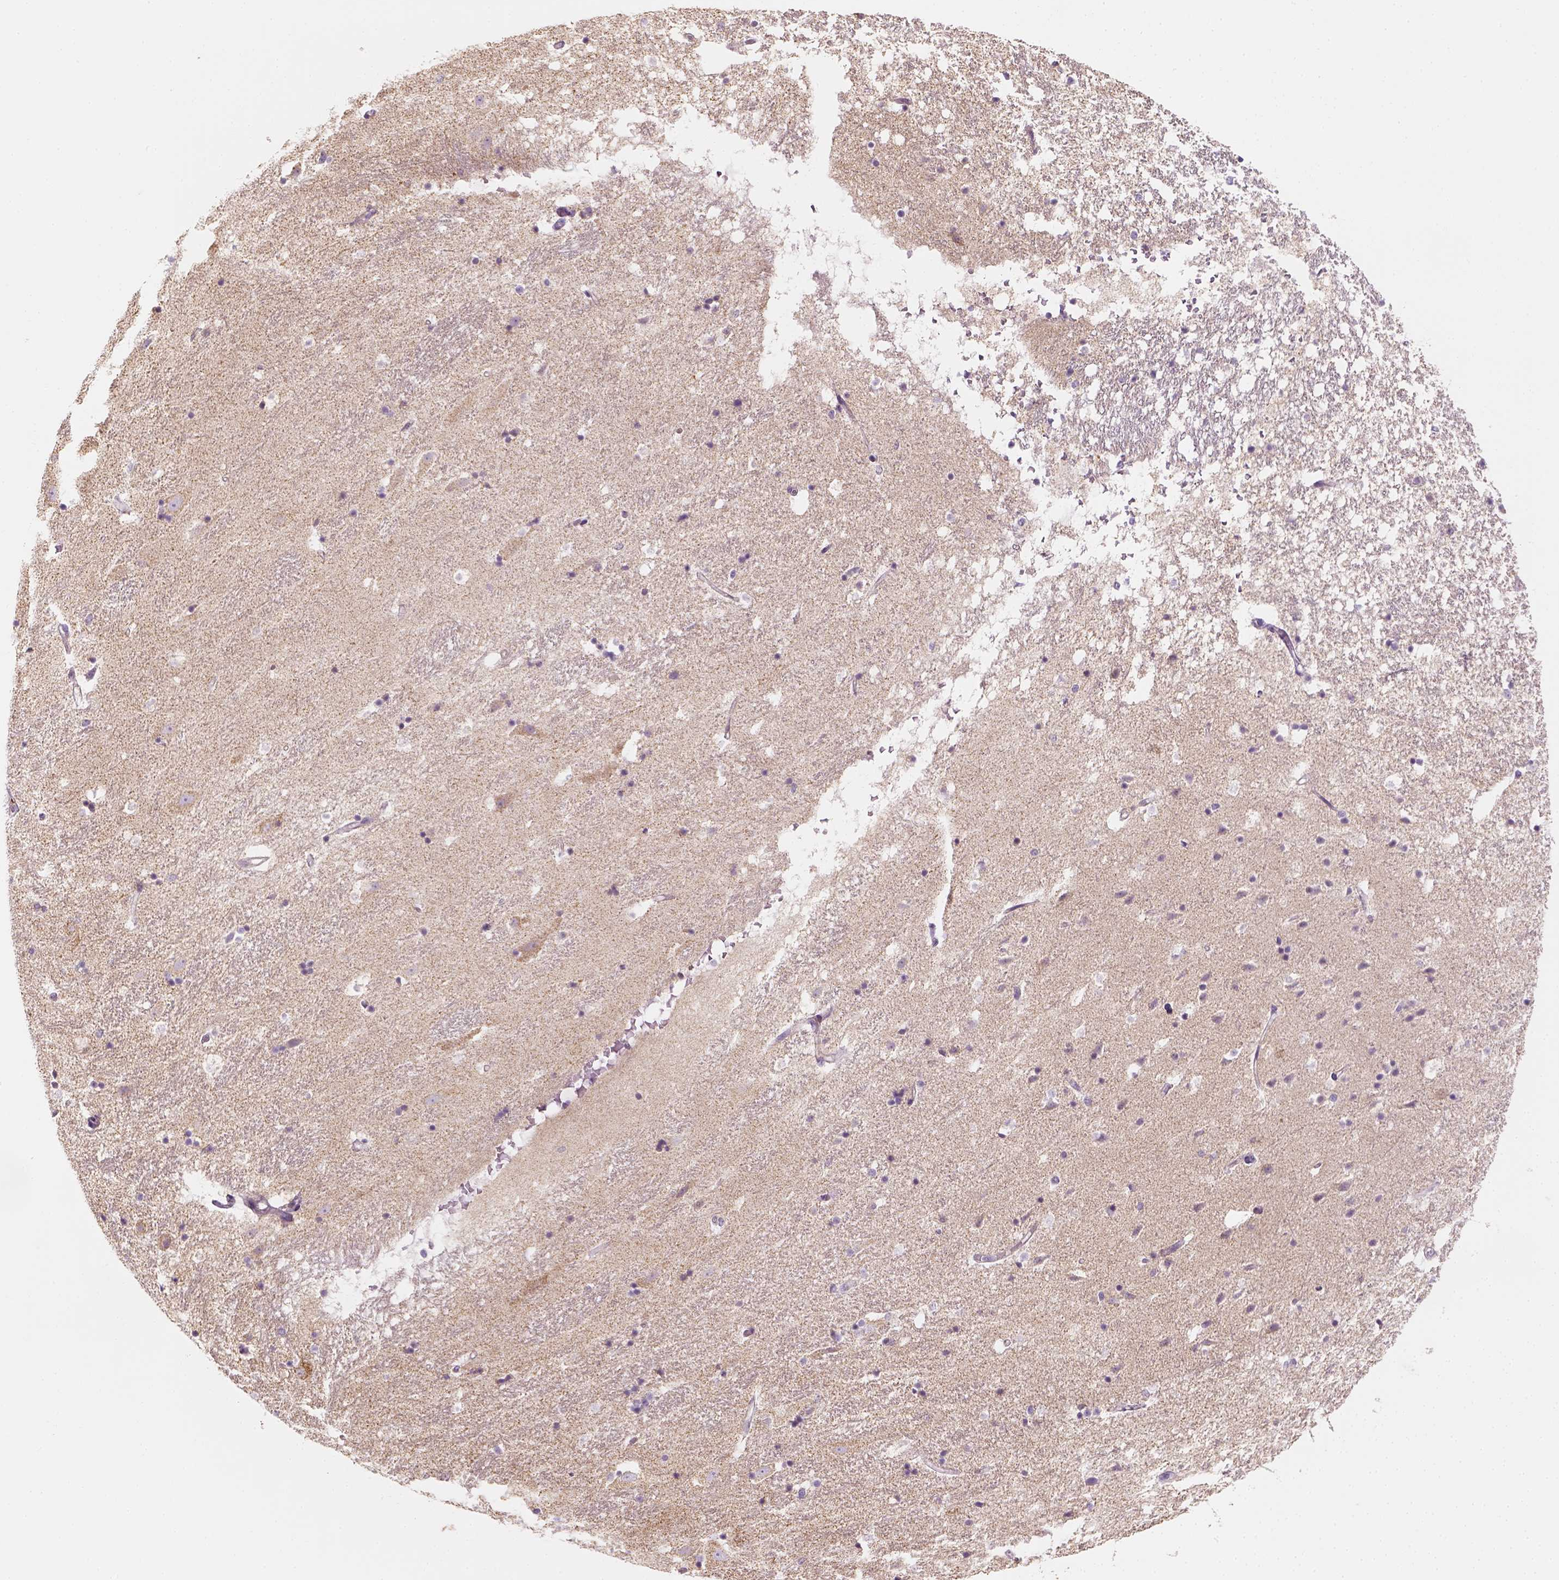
{"staining": {"intensity": "negative", "quantity": "none", "location": "none"}, "tissue": "hippocampus", "cell_type": "Glial cells", "image_type": "normal", "snomed": [{"axis": "morphology", "description": "Normal tissue, NOS"}, {"axis": "topography", "description": "Hippocampus"}], "caption": "The histopathology image reveals no staining of glial cells in normal hippocampus. Brightfield microscopy of immunohistochemistry (IHC) stained with DAB (brown) and hematoxylin (blue), captured at high magnification.", "gene": "AWAT2", "patient": {"sex": "male", "age": 49}}